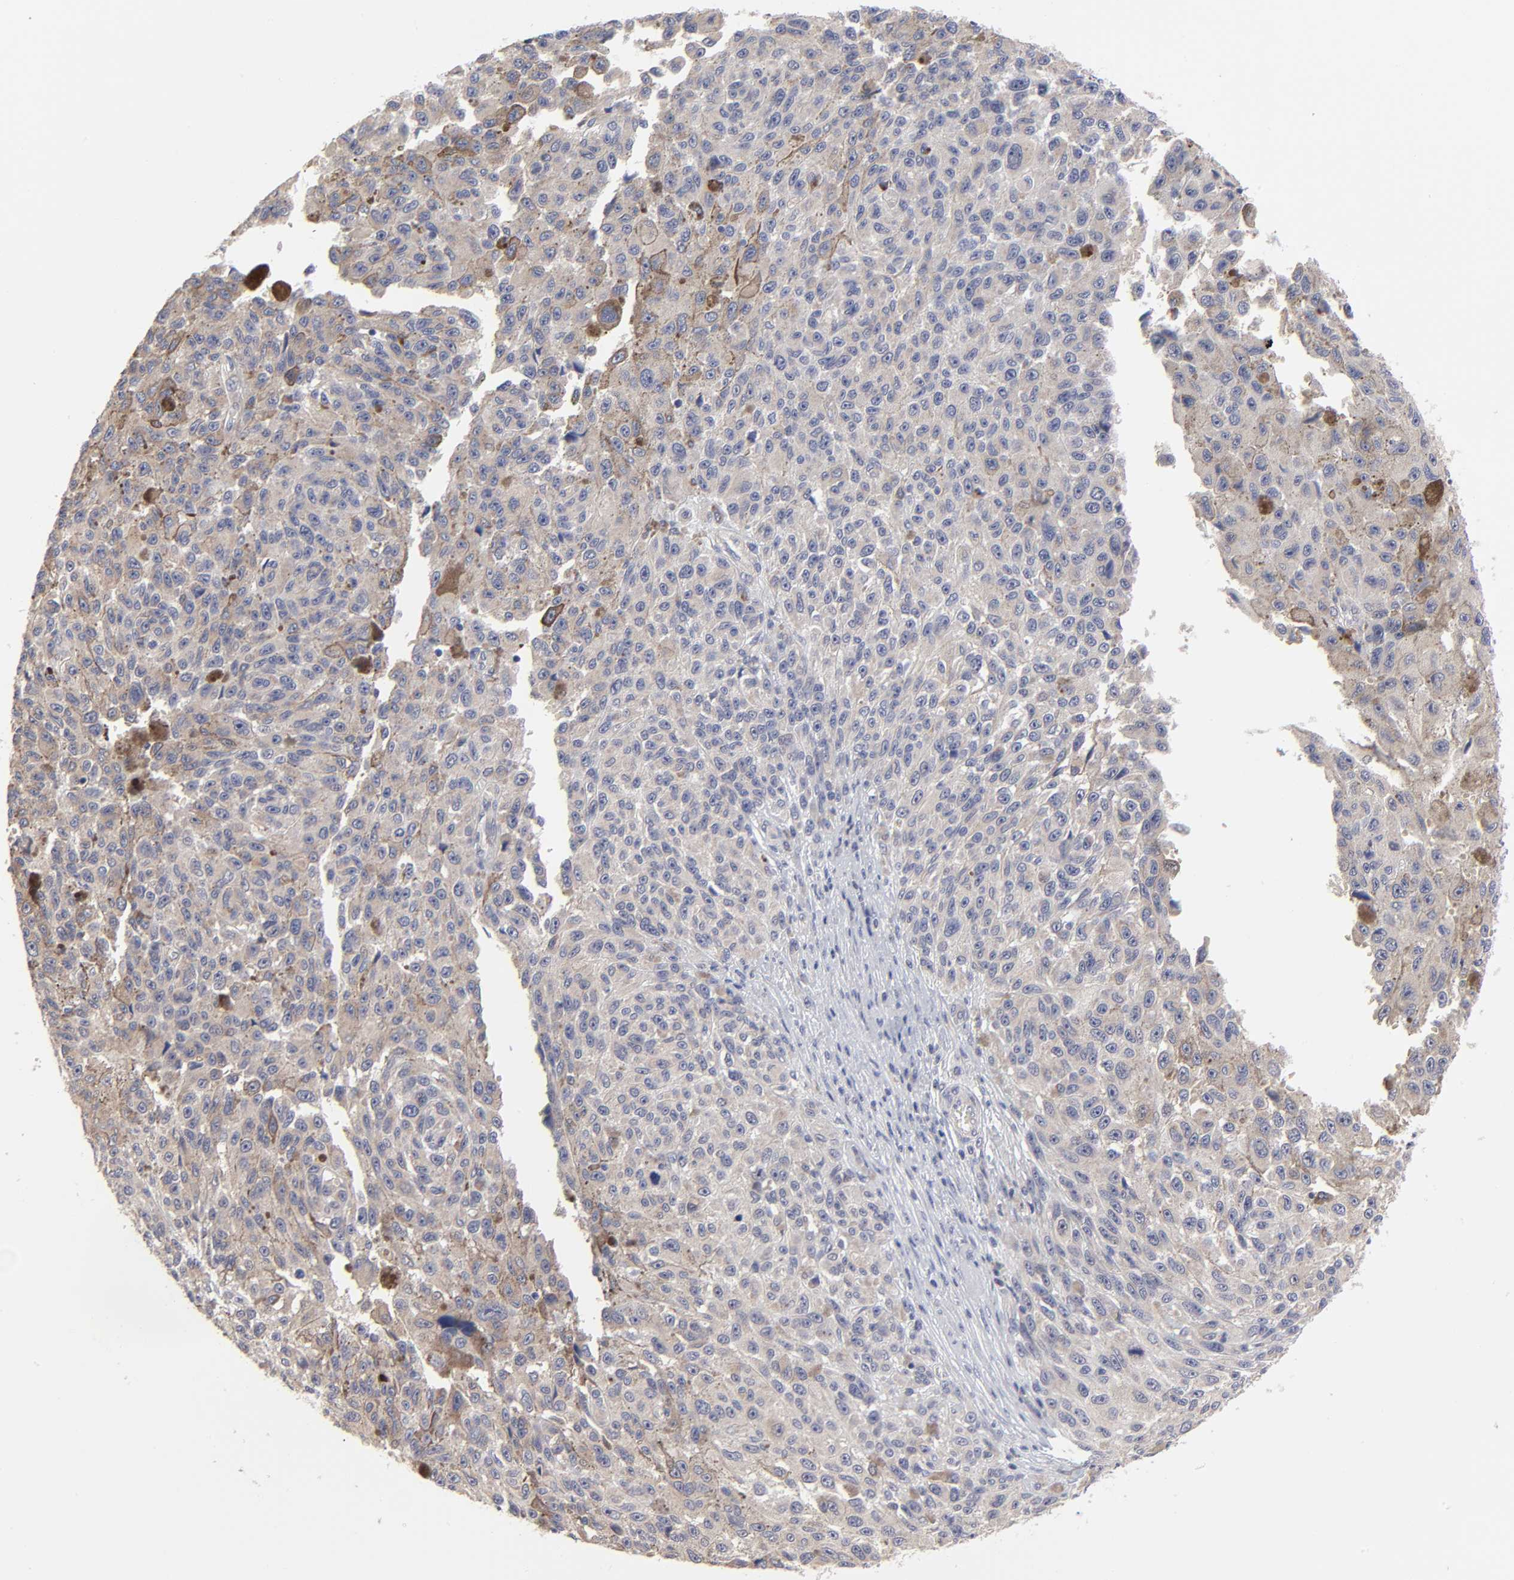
{"staining": {"intensity": "weak", "quantity": ">75%", "location": "cytoplasmic/membranous"}, "tissue": "melanoma", "cell_type": "Tumor cells", "image_type": "cancer", "snomed": [{"axis": "morphology", "description": "Malignant melanoma, NOS"}, {"axis": "topography", "description": "Skin"}], "caption": "Malignant melanoma stained for a protein shows weak cytoplasmic/membranous positivity in tumor cells.", "gene": "FBXO8", "patient": {"sex": "male", "age": 81}}